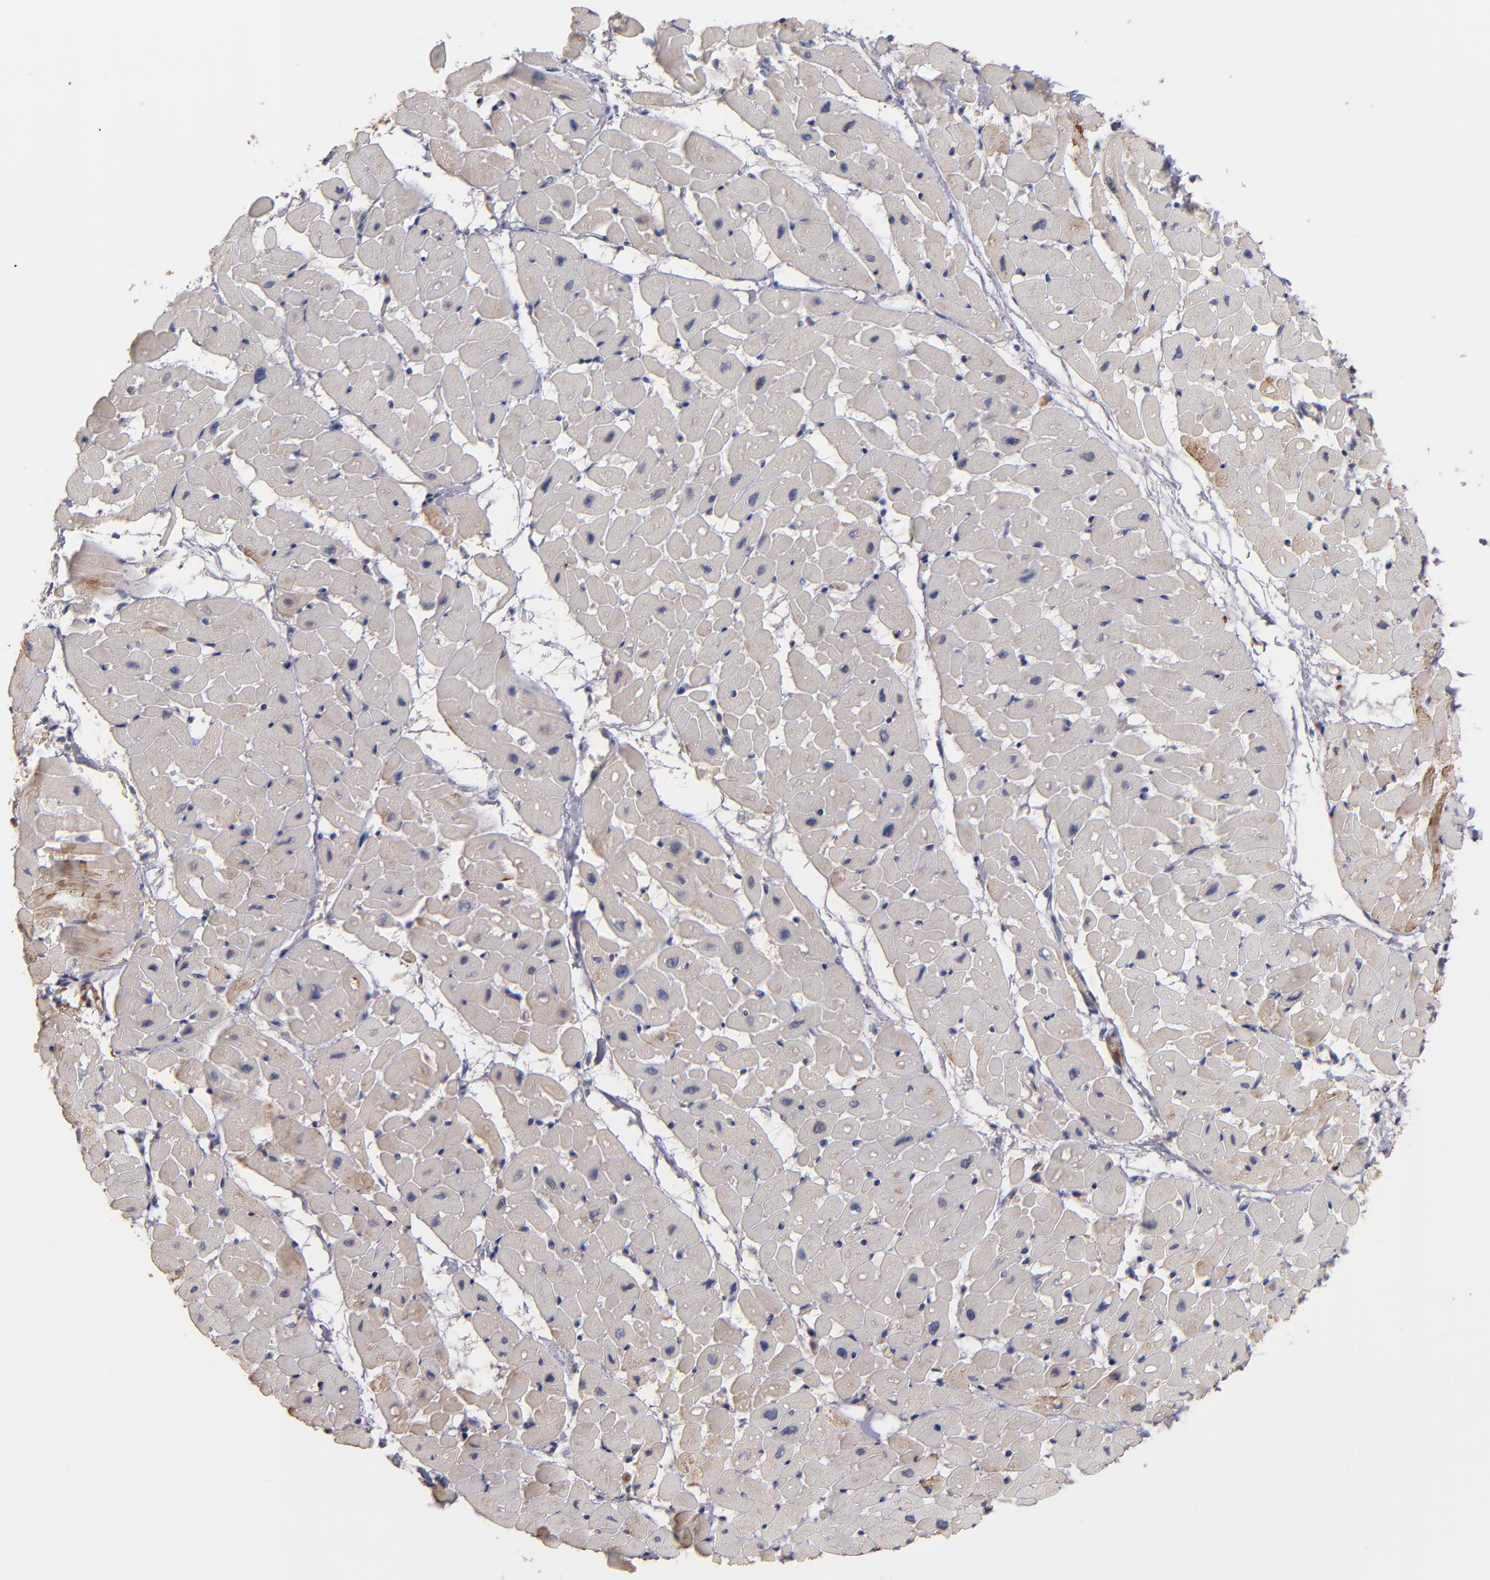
{"staining": {"intensity": "moderate", "quantity": "25%-75%", "location": "cytoplasmic/membranous"}, "tissue": "heart muscle", "cell_type": "Cardiomyocytes", "image_type": "normal", "snomed": [{"axis": "morphology", "description": "Normal tissue, NOS"}, {"axis": "topography", "description": "Heart"}], "caption": "Brown immunohistochemical staining in benign human heart muscle displays moderate cytoplasmic/membranous positivity in approximately 25%-75% of cardiomyocytes.", "gene": "DACT1", "patient": {"sex": "male", "age": 45}}